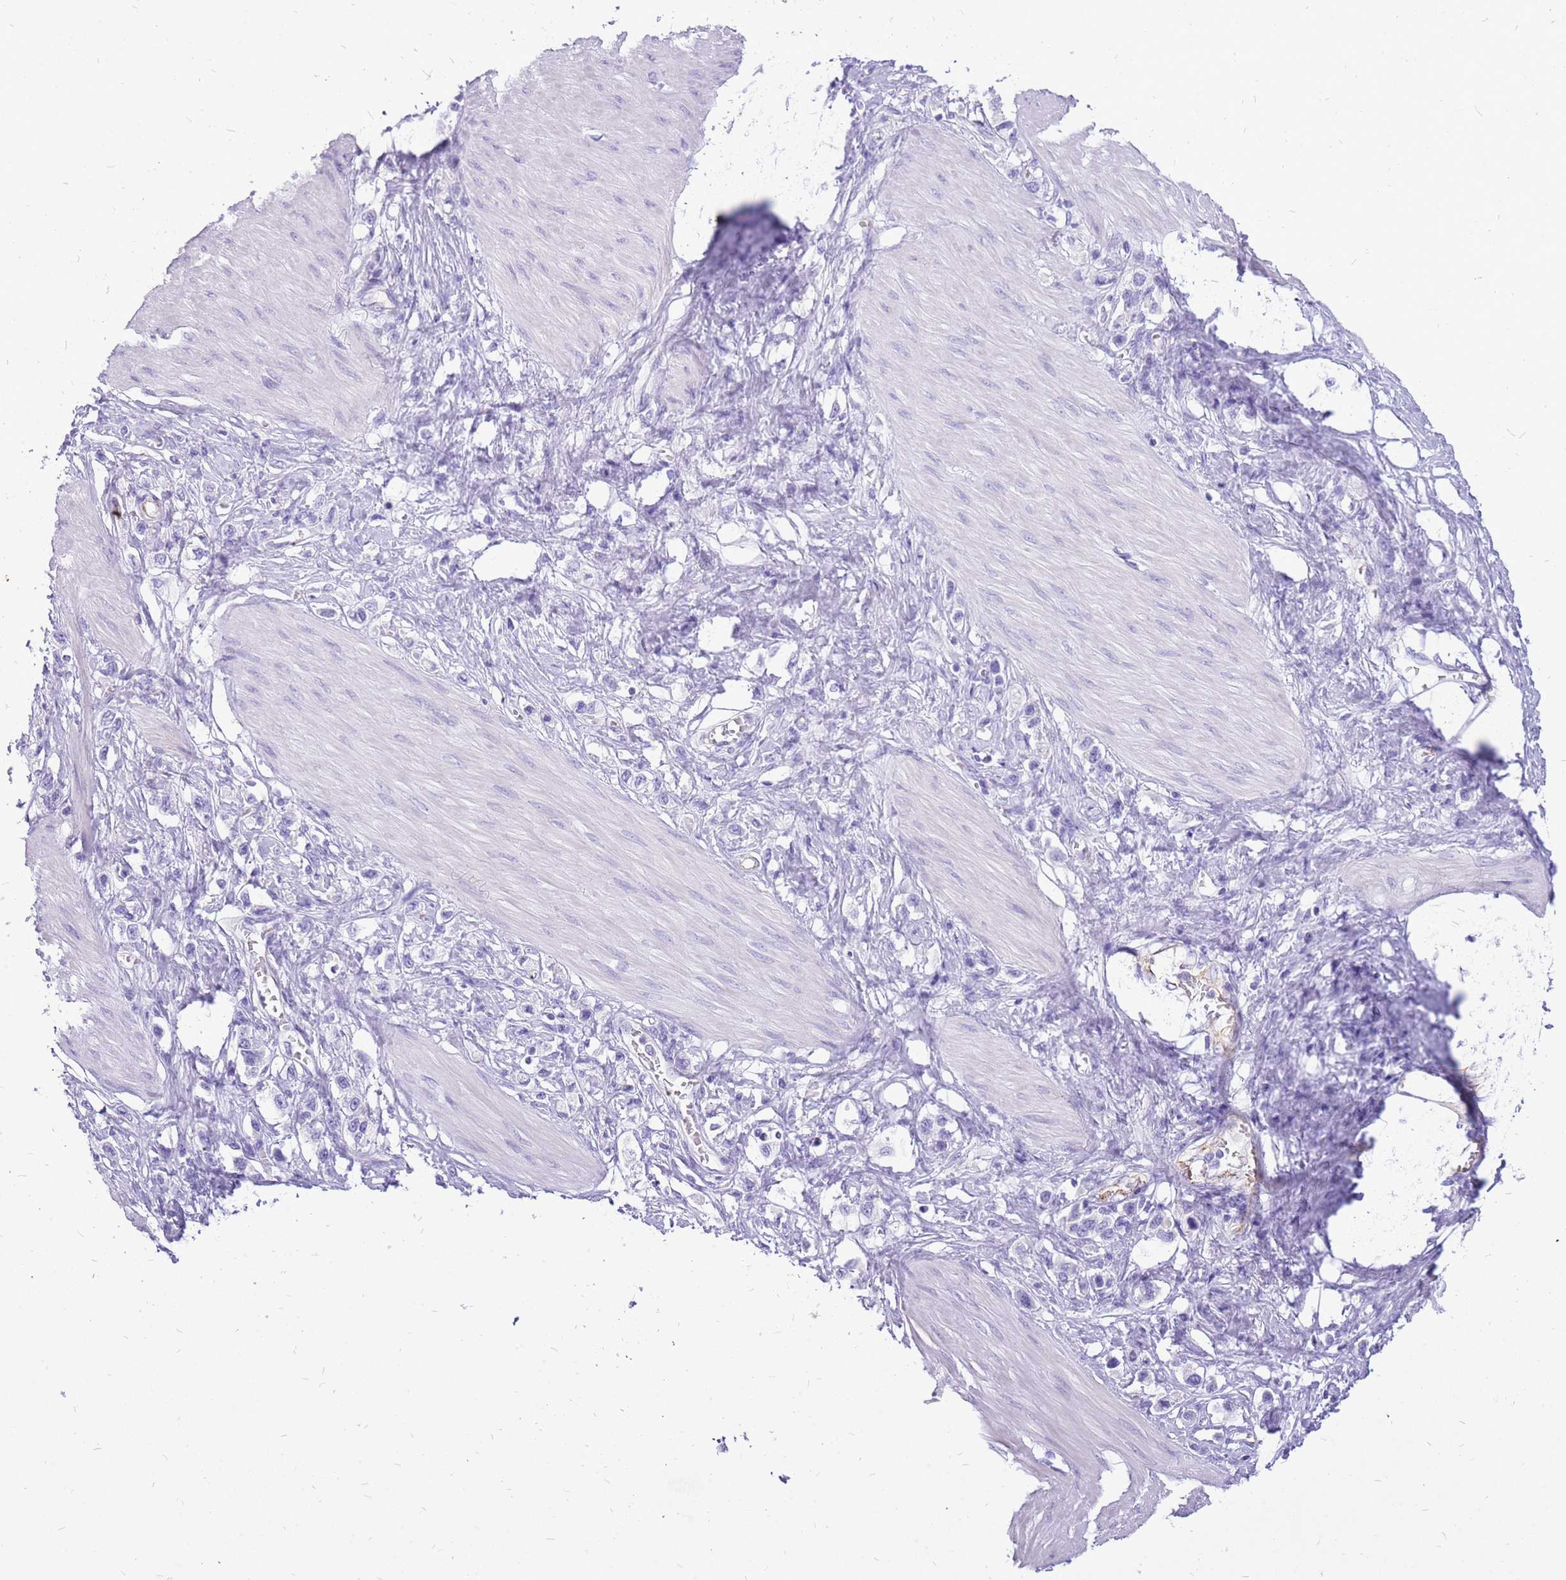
{"staining": {"intensity": "negative", "quantity": "none", "location": "none"}, "tissue": "stomach cancer", "cell_type": "Tumor cells", "image_type": "cancer", "snomed": [{"axis": "morphology", "description": "Adenocarcinoma, NOS"}, {"axis": "topography", "description": "Stomach"}], "caption": "Tumor cells are negative for brown protein staining in stomach cancer (adenocarcinoma).", "gene": "PCNX1", "patient": {"sex": "female", "age": 65}}